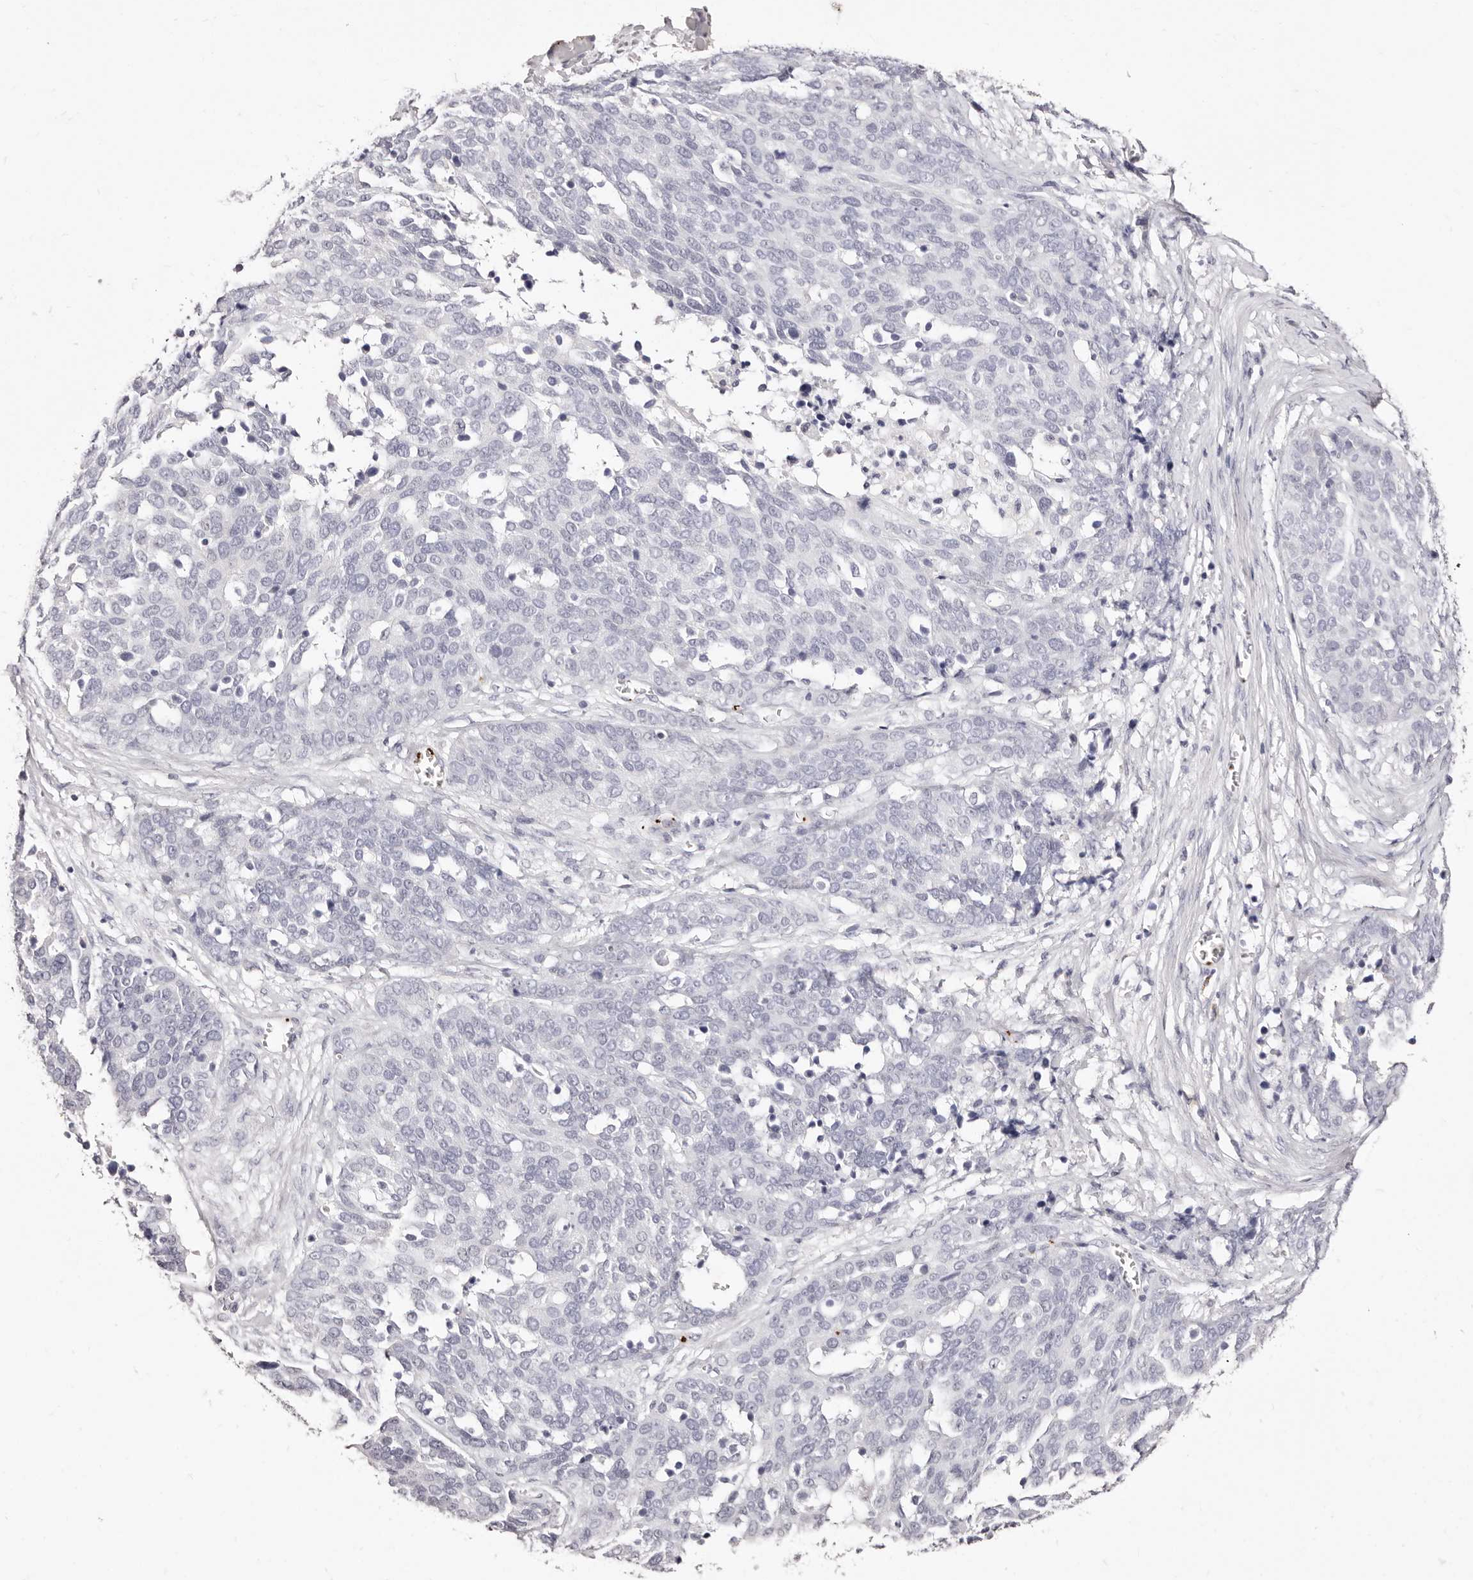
{"staining": {"intensity": "negative", "quantity": "none", "location": "none"}, "tissue": "ovarian cancer", "cell_type": "Tumor cells", "image_type": "cancer", "snomed": [{"axis": "morphology", "description": "Cystadenocarcinoma, serous, NOS"}, {"axis": "topography", "description": "Ovary"}], "caption": "This is a photomicrograph of immunohistochemistry staining of serous cystadenocarcinoma (ovarian), which shows no expression in tumor cells.", "gene": "PF4", "patient": {"sex": "female", "age": 44}}